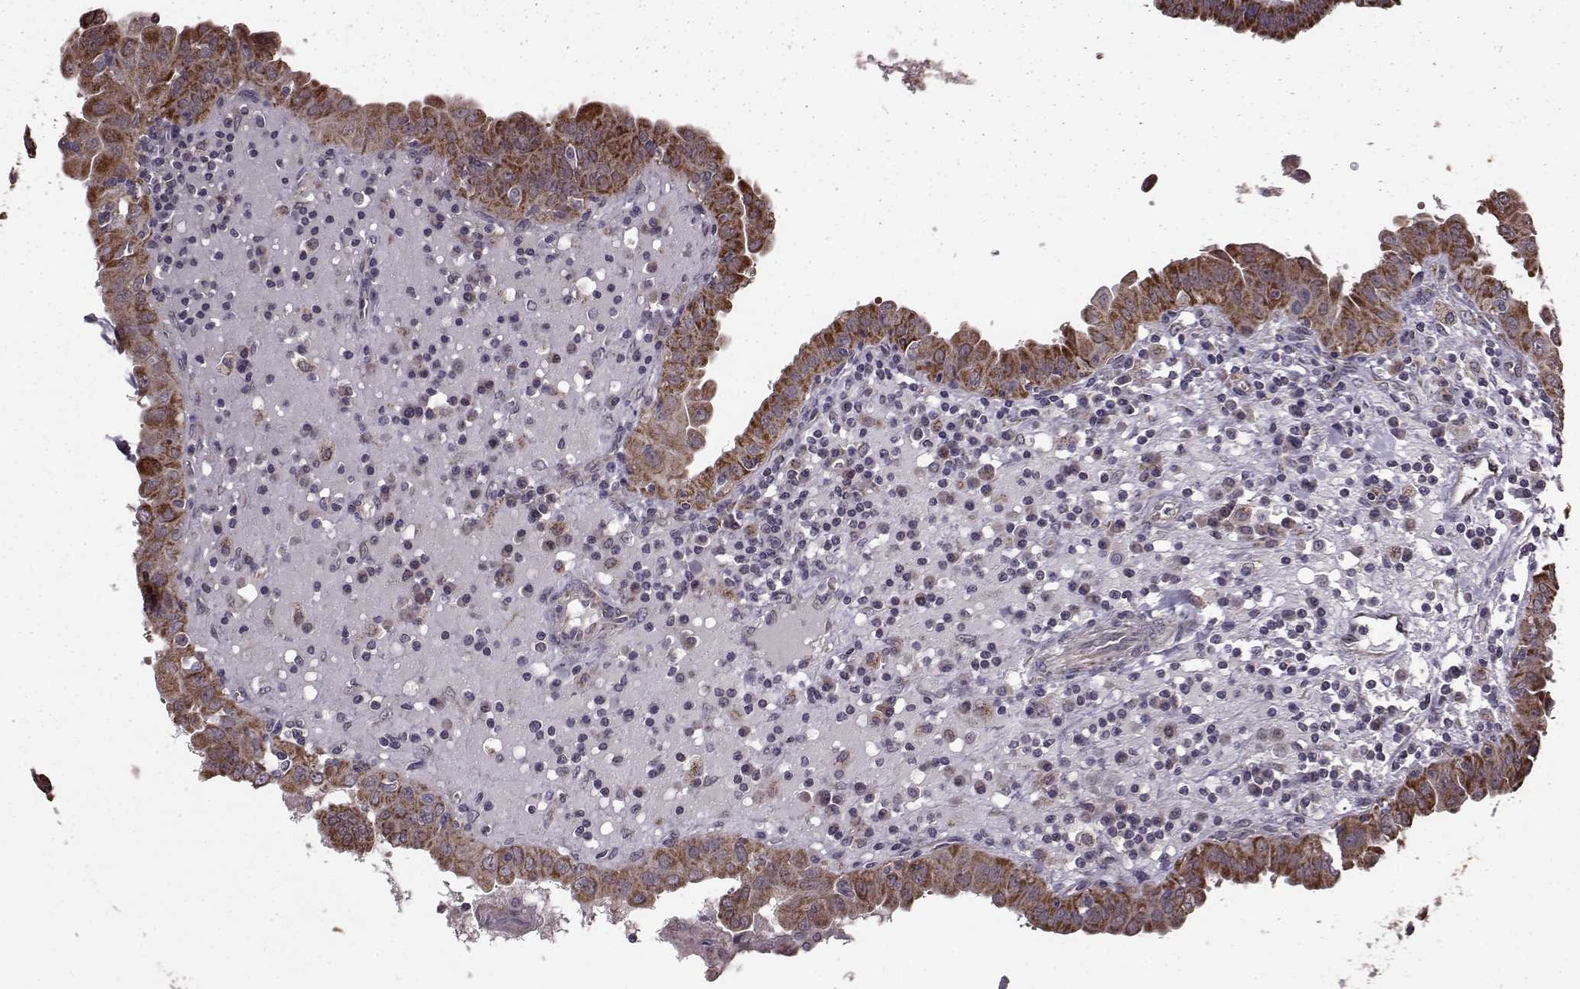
{"staining": {"intensity": "strong", "quantity": ">75%", "location": "cytoplasmic/membranous"}, "tissue": "thyroid cancer", "cell_type": "Tumor cells", "image_type": "cancer", "snomed": [{"axis": "morphology", "description": "Papillary adenocarcinoma, NOS"}, {"axis": "topography", "description": "Thyroid gland"}], "caption": "Papillary adenocarcinoma (thyroid) stained with a brown dye shows strong cytoplasmic/membranous positive expression in approximately >75% of tumor cells.", "gene": "PUDP", "patient": {"sex": "female", "age": 37}}